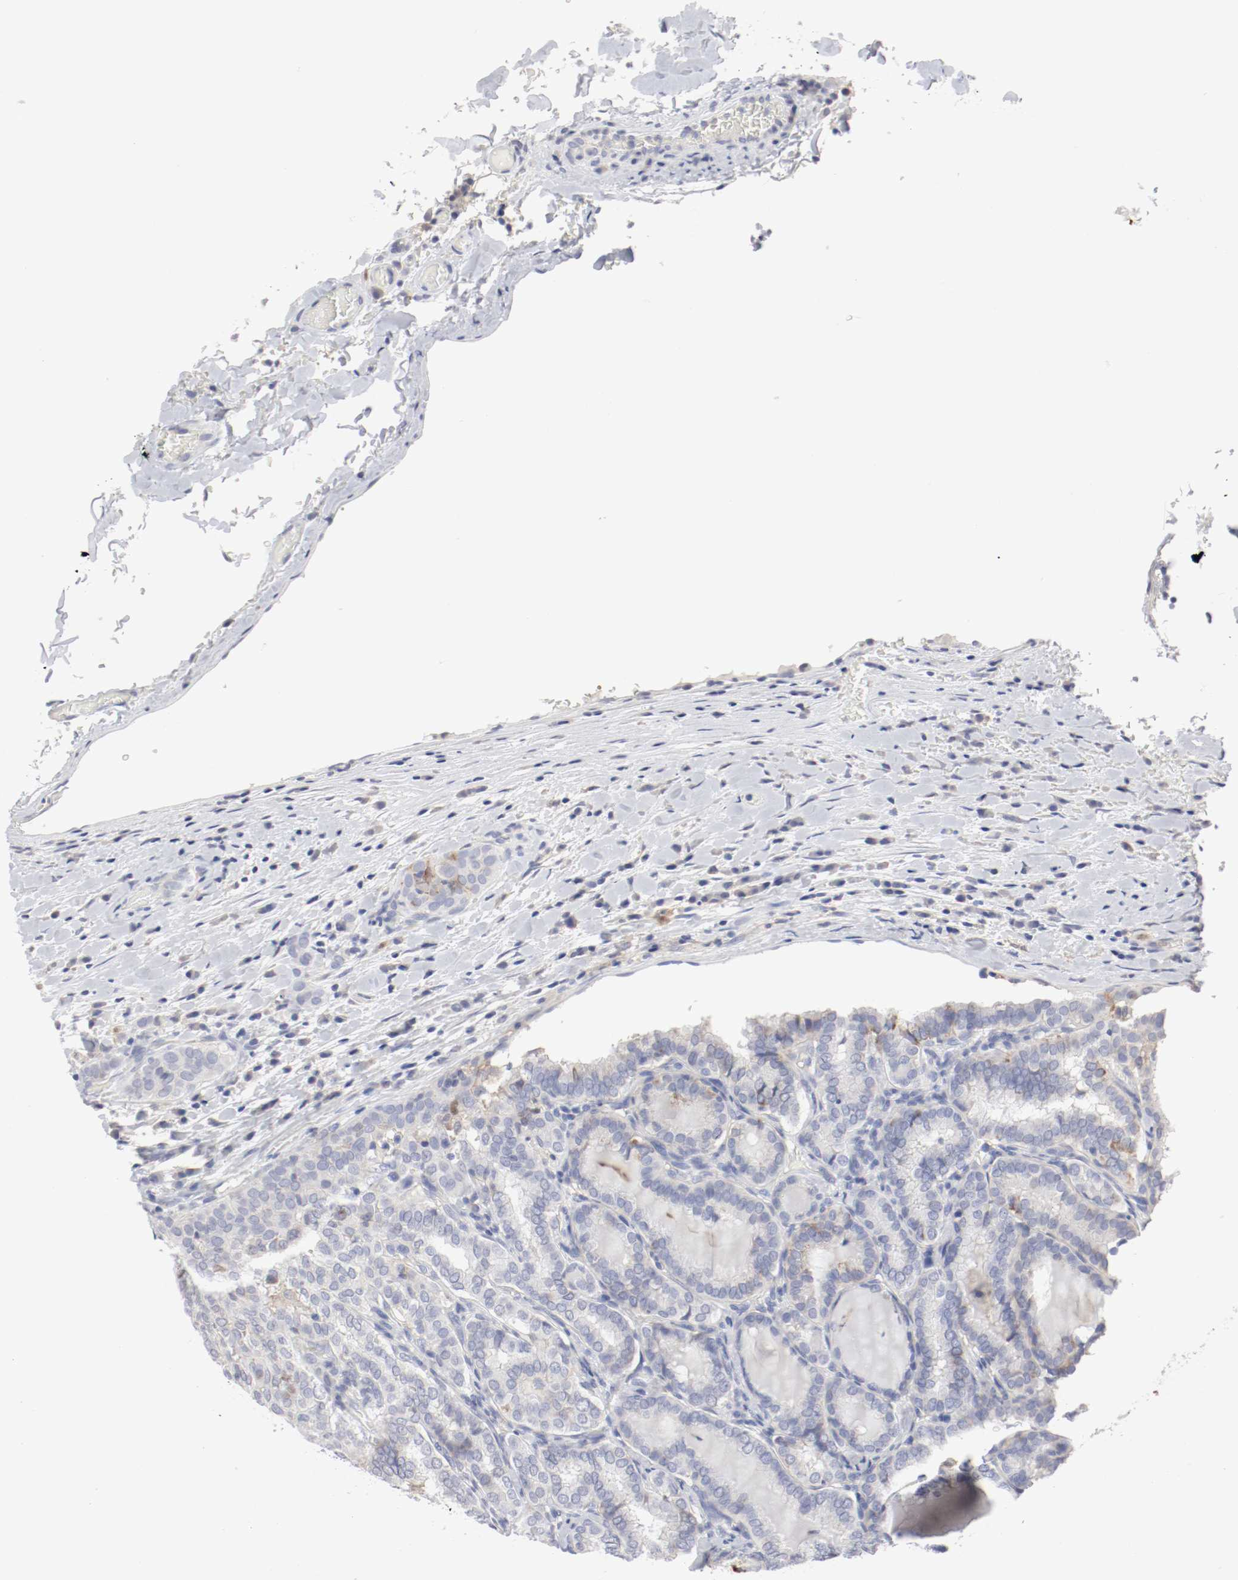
{"staining": {"intensity": "moderate", "quantity": "<25%", "location": "cytoplasmic/membranous"}, "tissue": "thyroid cancer", "cell_type": "Tumor cells", "image_type": "cancer", "snomed": [{"axis": "morphology", "description": "Papillary adenocarcinoma, NOS"}, {"axis": "topography", "description": "Thyroid gland"}], "caption": "A low amount of moderate cytoplasmic/membranous expression is appreciated in approximately <25% of tumor cells in thyroid cancer (papillary adenocarcinoma) tissue.", "gene": "ITGAX", "patient": {"sex": "female", "age": 30}}